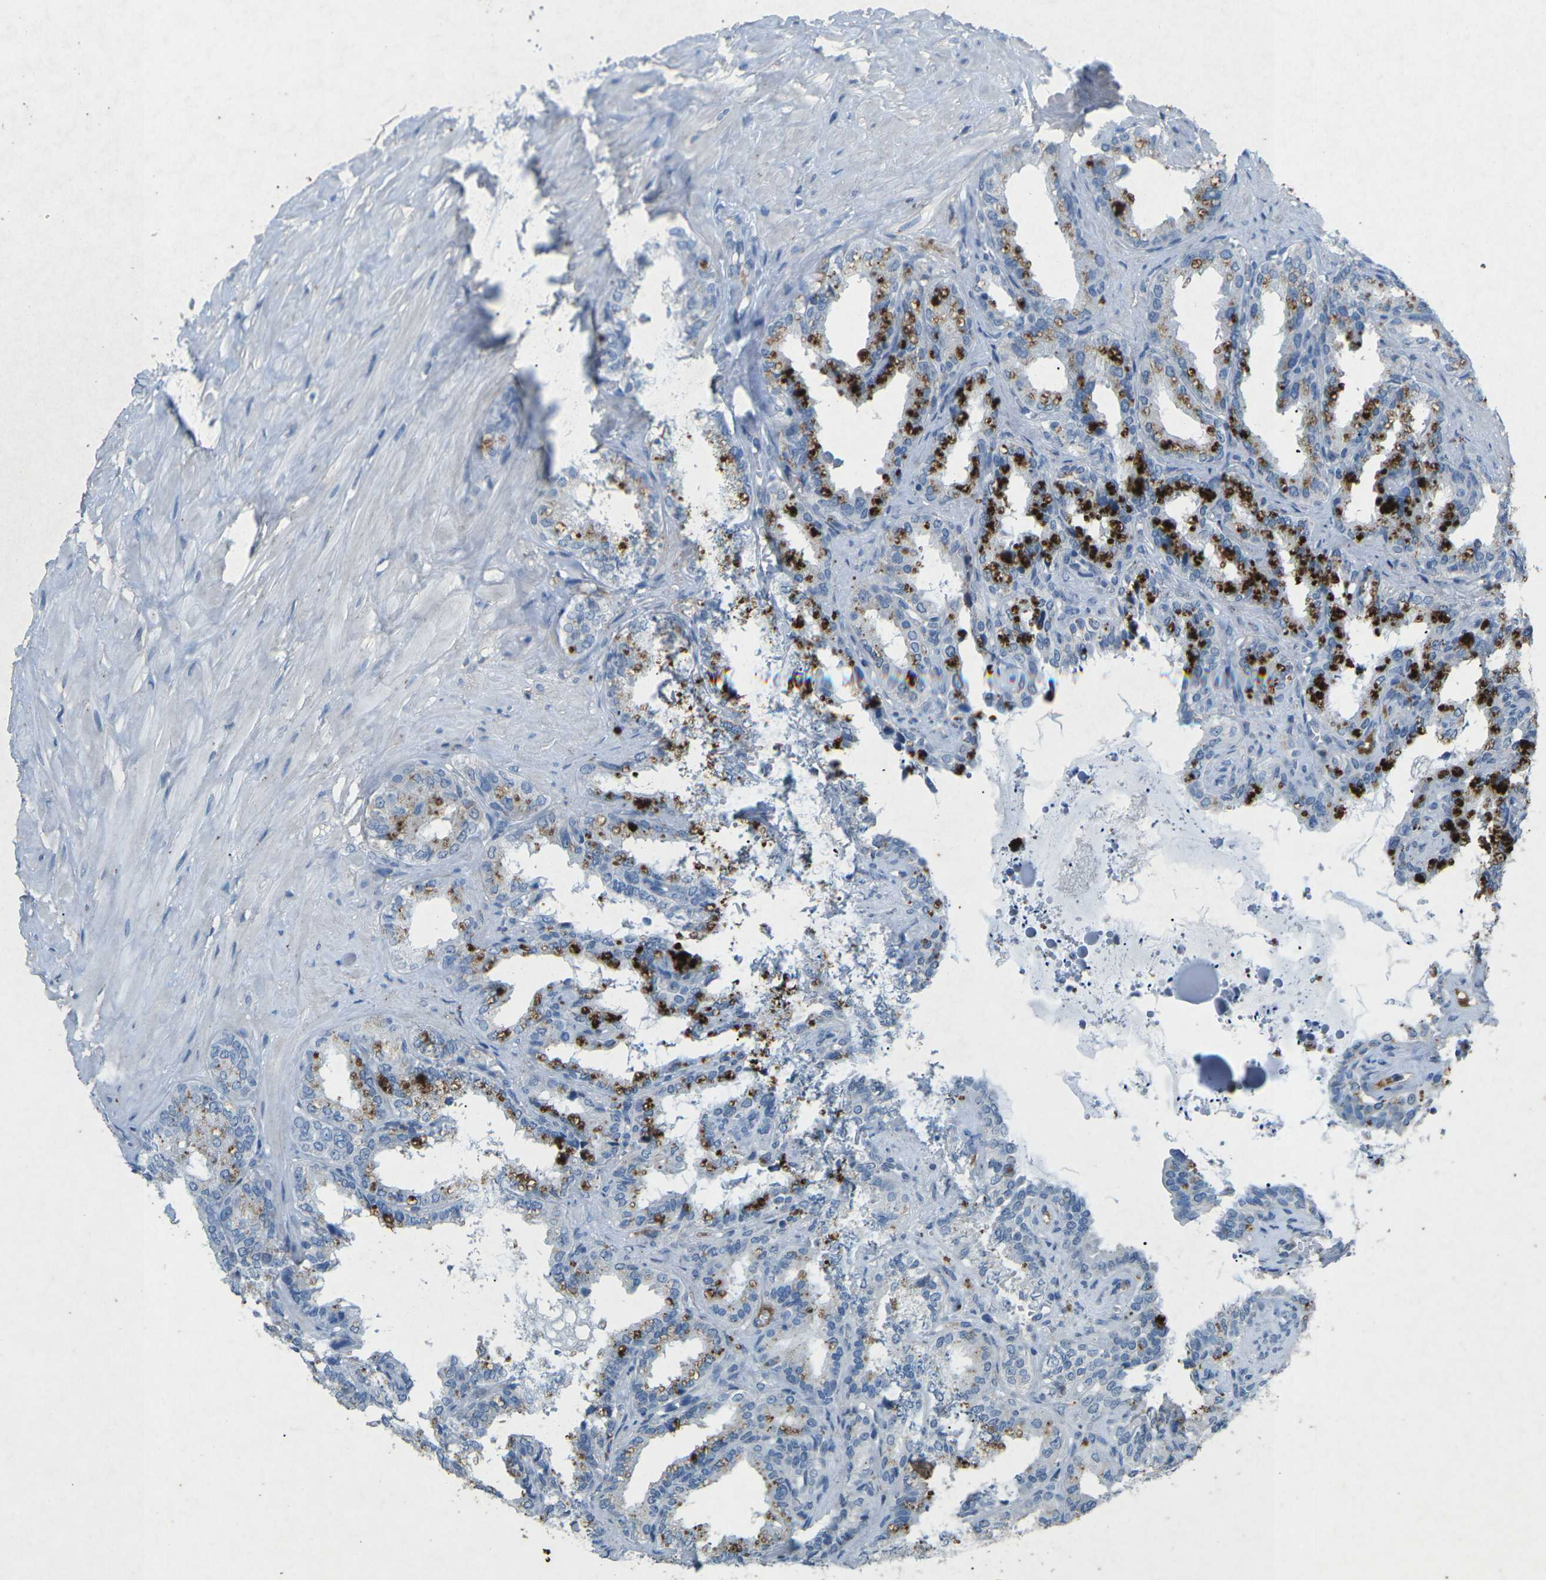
{"staining": {"intensity": "strong", "quantity": "25%-75%", "location": "cytoplasmic/membranous"}, "tissue": "seminal vesicle", "cell_type": "Glandular cells", "image_type": "normal", "snomed": [{"axis": "morphology", "description": "Normal tissue, NOS"}, {"axis": "topography", "description": "Seminal veicle"}], "caption": "A brown stain highlights strong cytoplasmic/membranous expression of a protein in glandular cells of unremarkable seminal vesicle.", "gene": "A1BG", "patient": {"sex": "male", "age": 64}}